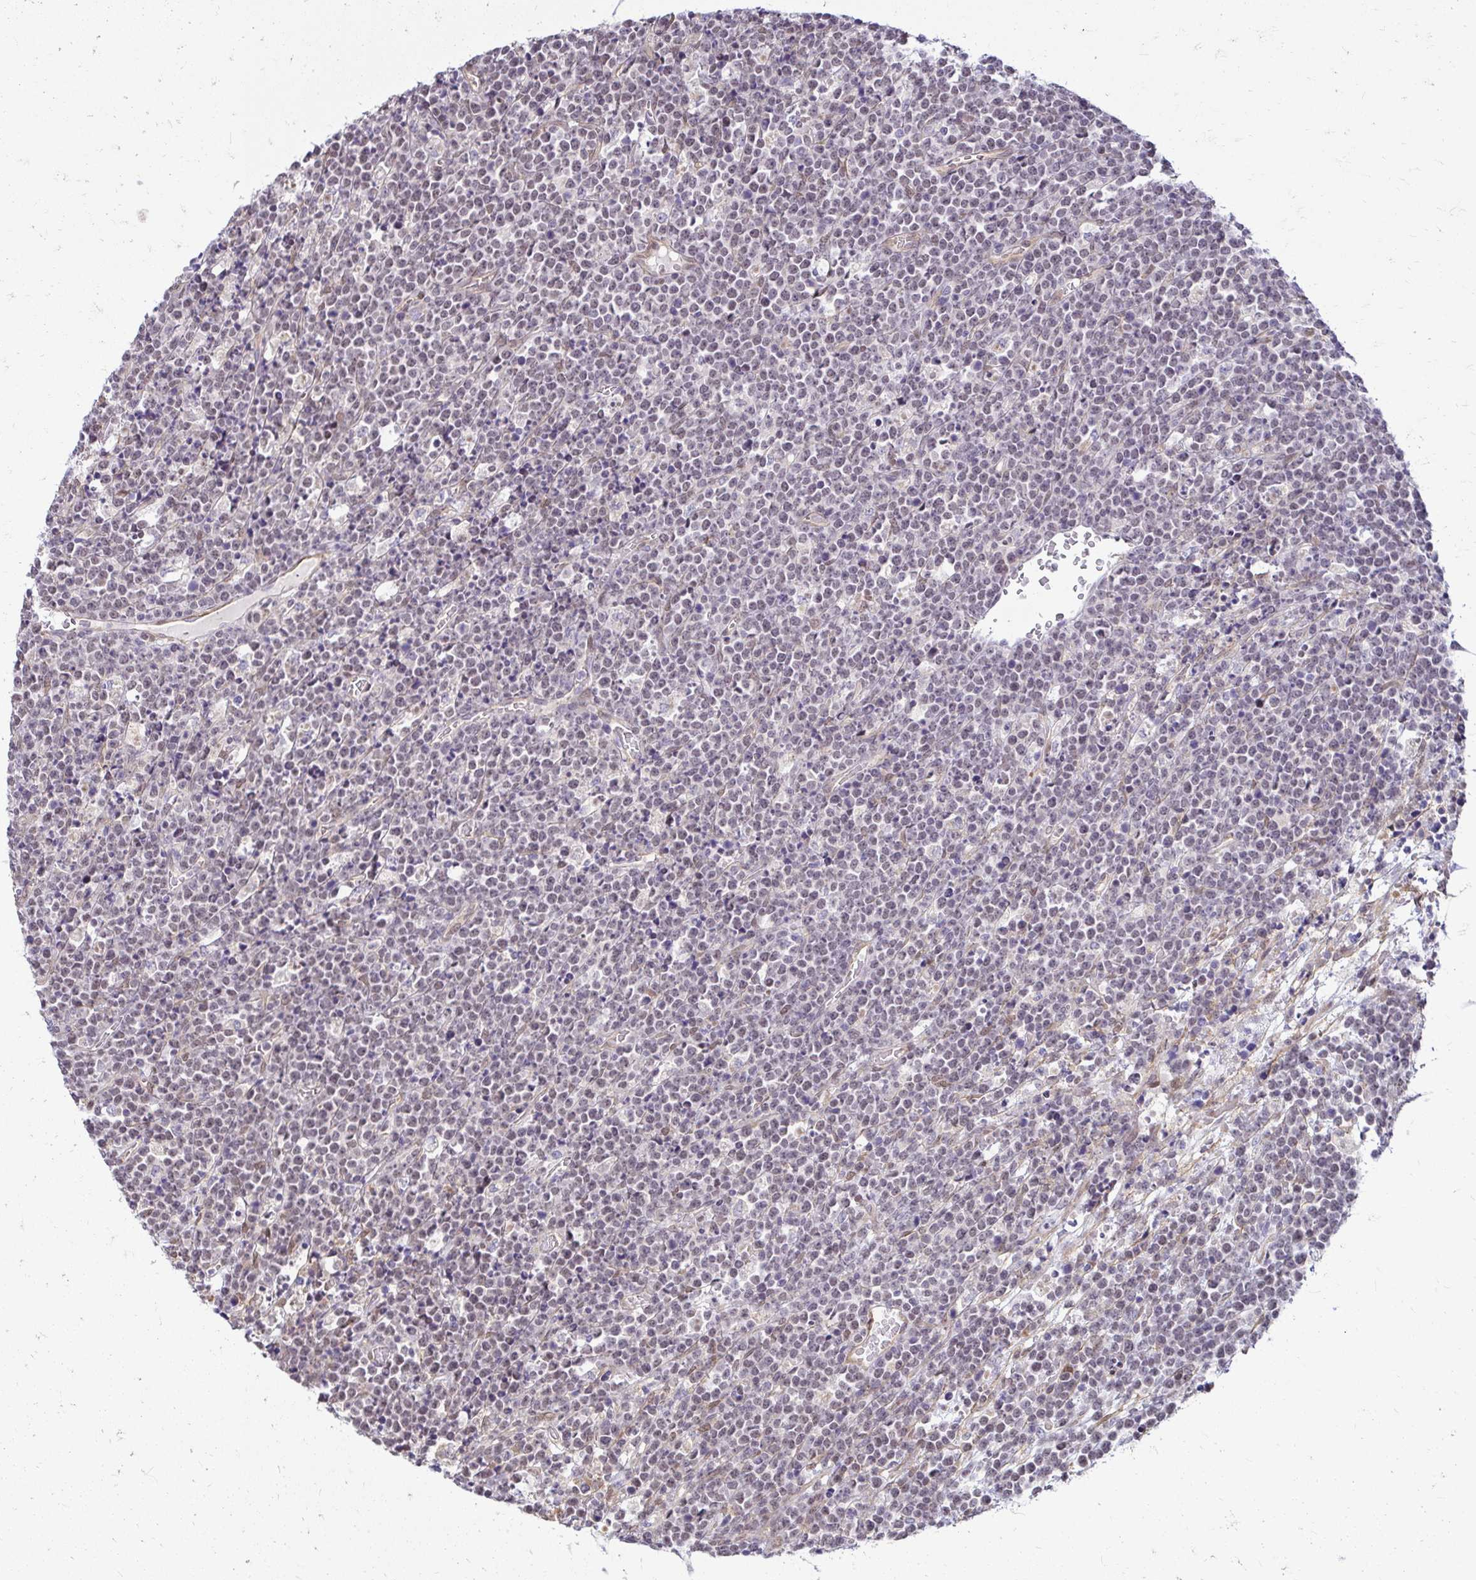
{"staining": {"intensity": "negative", "quantity": "none", "location": "none"}, "tissue": "lymphoma", "cell_type": "Tumor cells", "image_type": "cancer", "snomed": [{"axis": "morphology", "description": "Malignant lymphoma, non-Hodgkin's type, High grade"}, {"axis": "topography", "description": "Ovary"}], "caption": "The histopathology image demonstrates no staining of tumor cells in lymphoma.", "gene": "YAP1", "patient": {"sex": "female", "age": 56}}